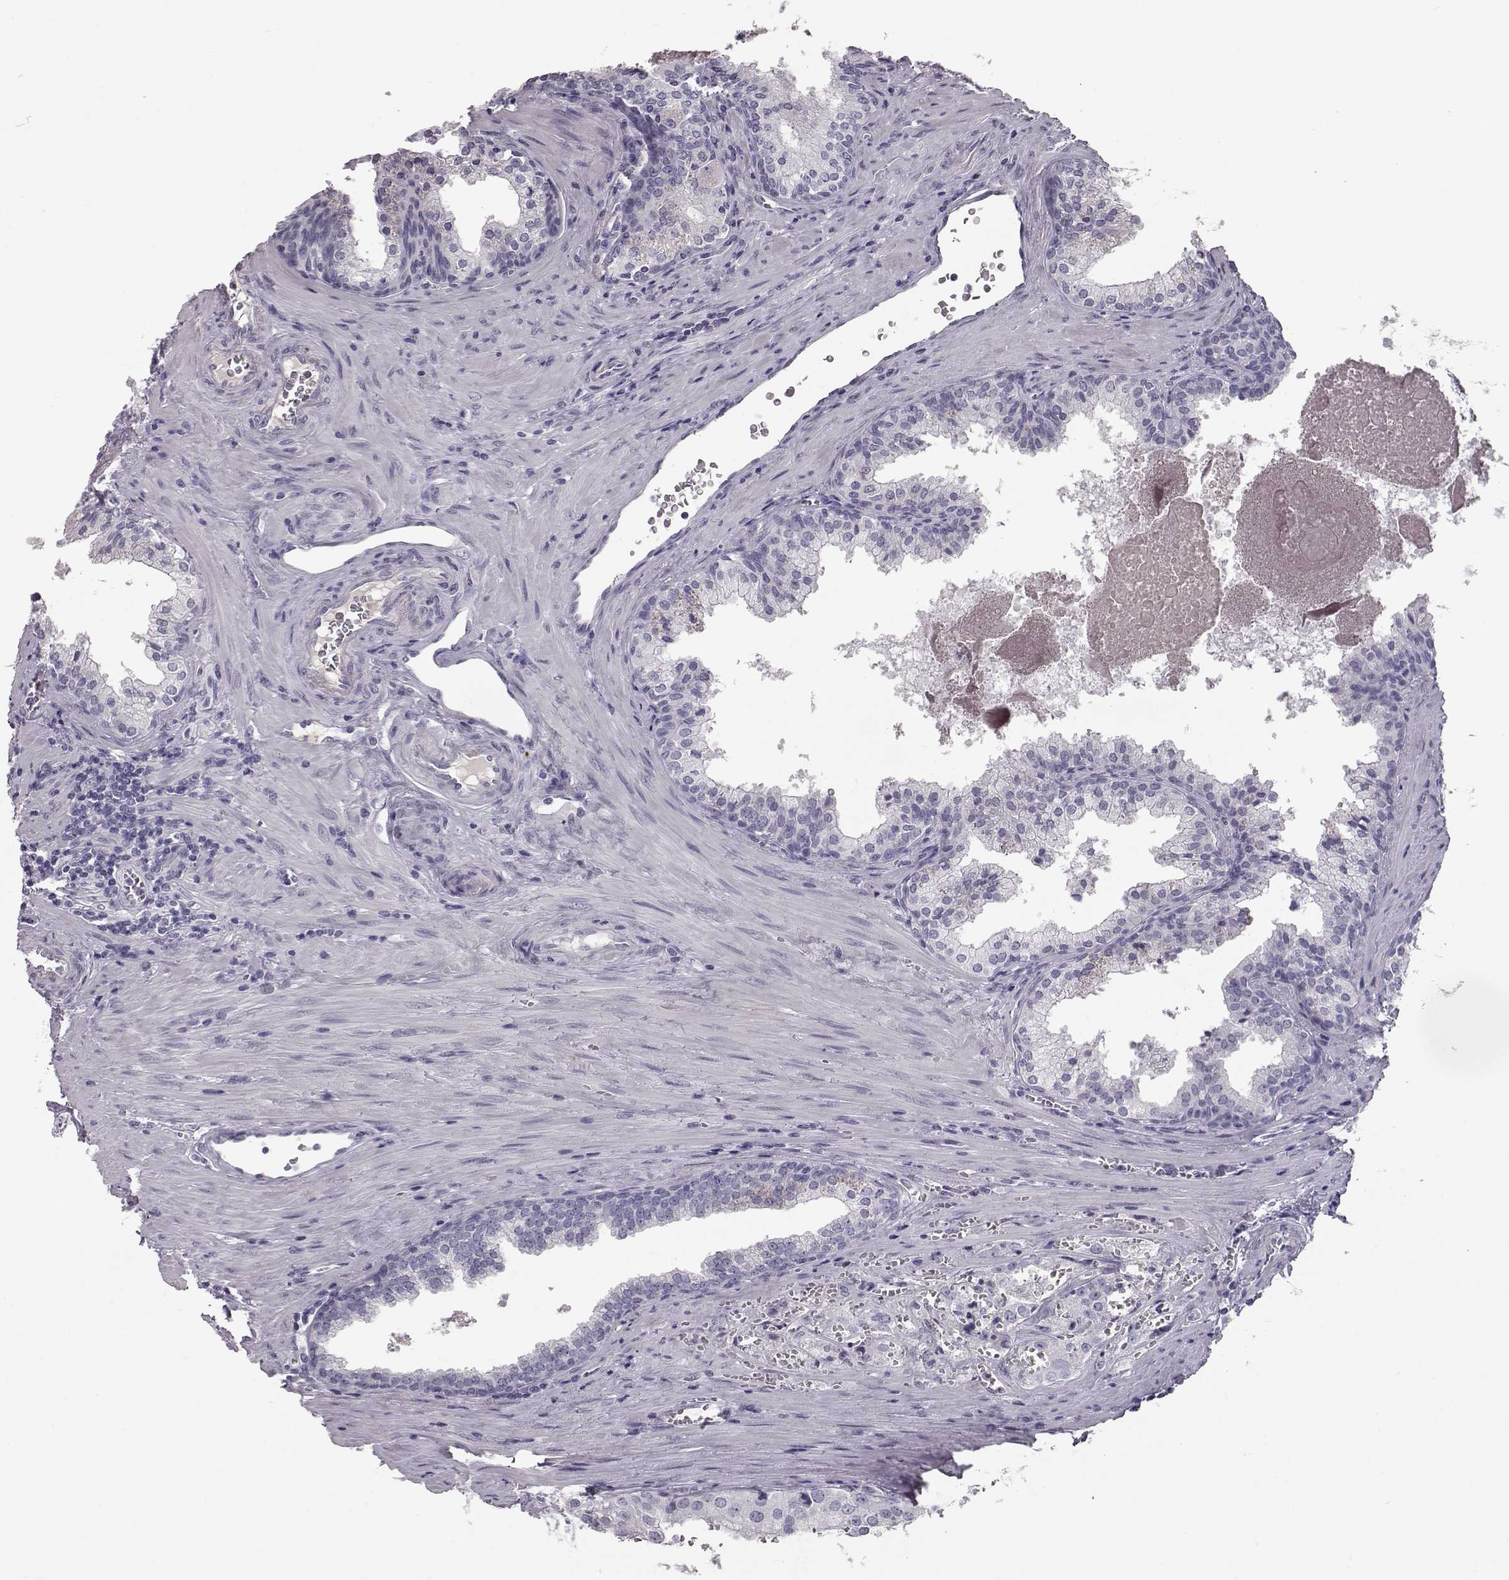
{"staining": {"intensity": "negative", "quantity": "none", "location": "none"}, "tissue": "prostate cancer", "cell_type": "Tumor cells", "image_type": "cancer", "snomed": [{"axis": "morphology", "description": "Adenocarcinoma, High grade"}, {"axis": "topography", "description": "Prostate"}], "caption": "High-grade adenocarcinoma (prostate) was stained to show a protein in brown. There is no significant positivity in tumor cells.", "gene": "CCL19", "patient": {"sex": "male", "age": 68}}